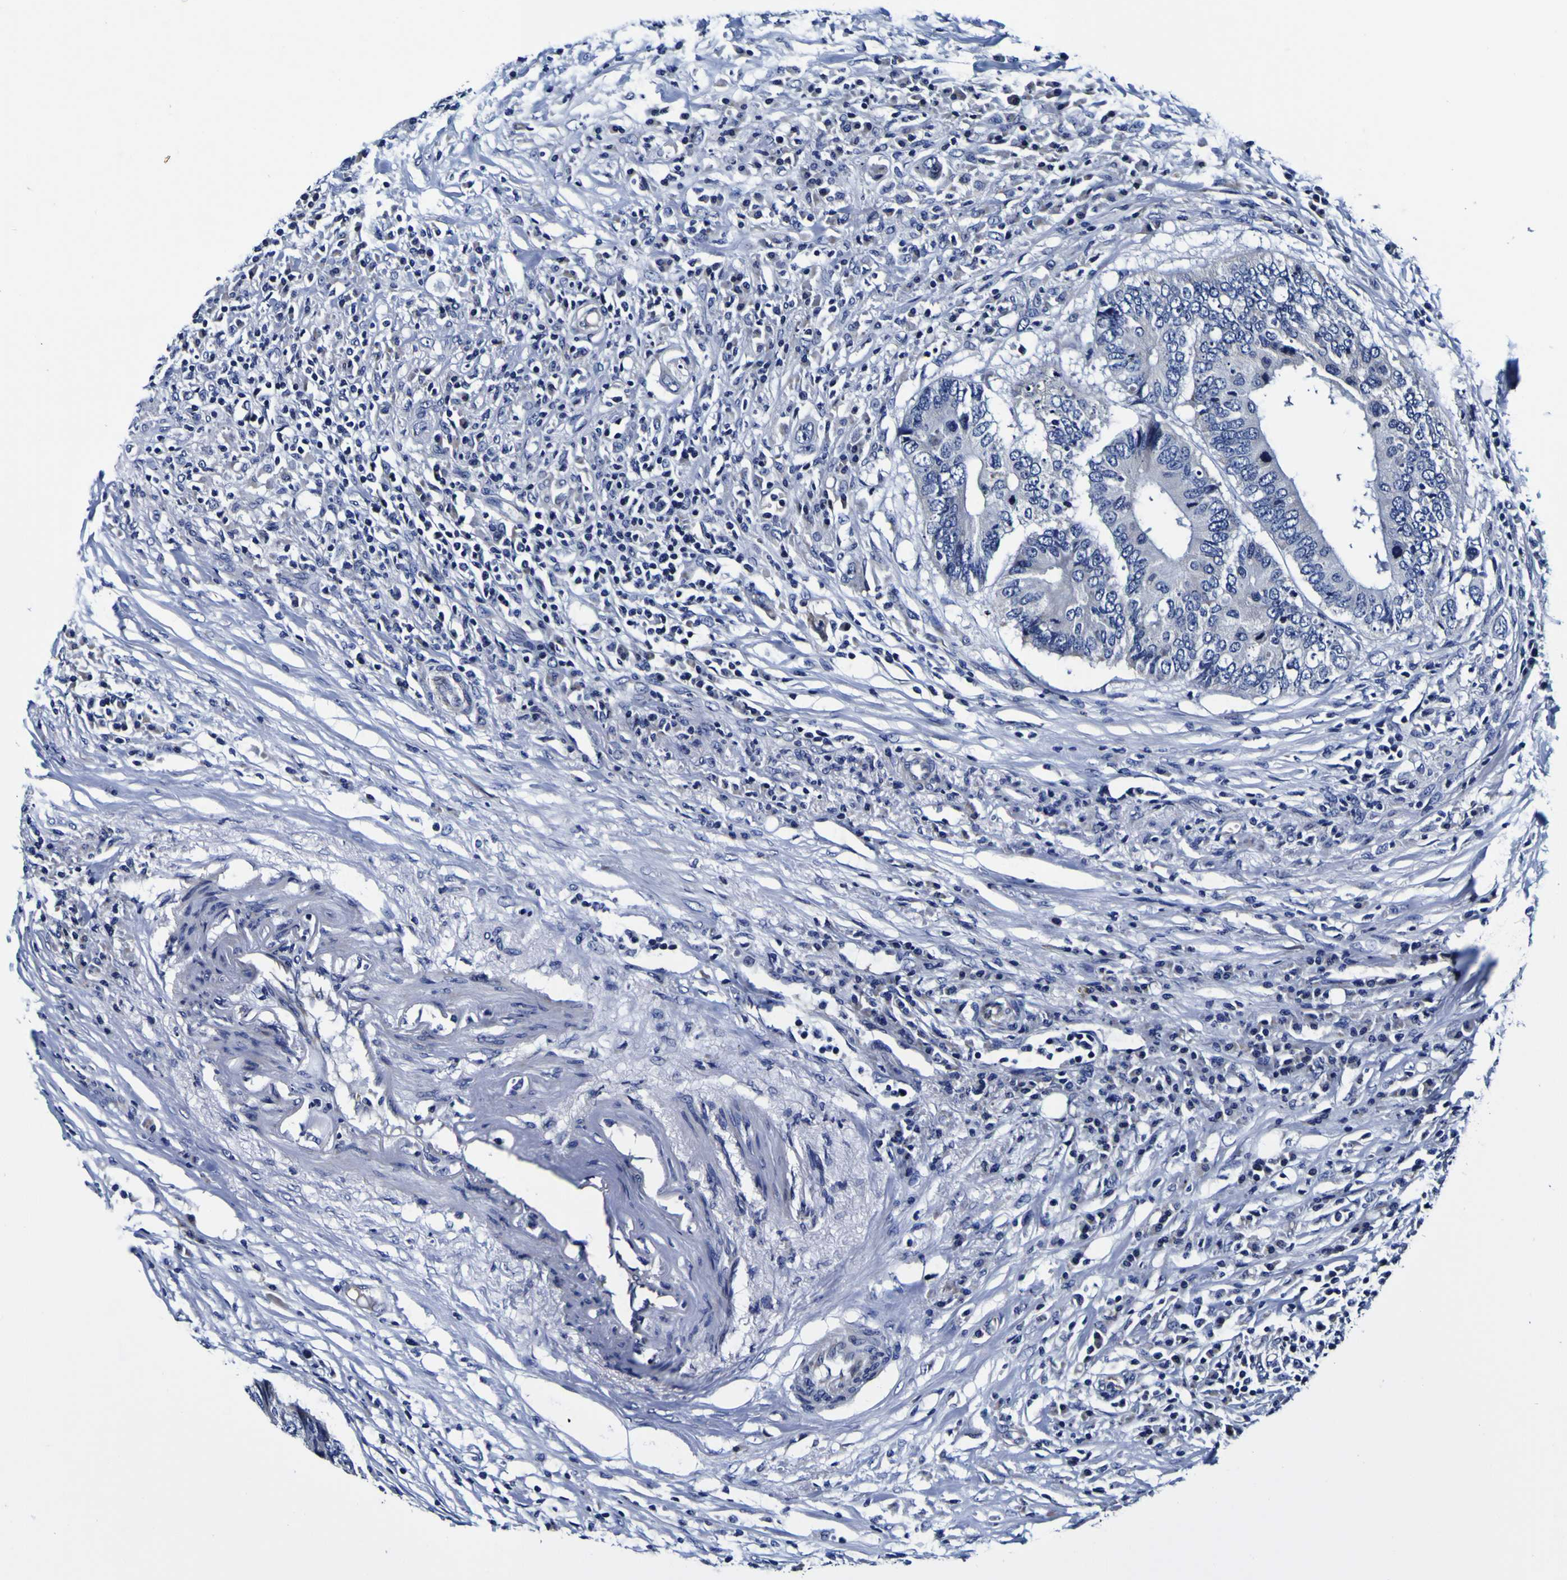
{"staining": {"intensity": "negative", "quantity": "none", "location": "none"}, "tissue": "colorectal cancer", "cell_type": "Tumor cells", "image_type": "cancer", "snomed": [{"axis": "morphology", "description": "Adenocarcinoma, NOS"}, {"axis": "topography", "description": "Colon"}], "caption": "Tumor cells are negative for protein expression in human colorectal cancer.", "gene": "PDLIM4", "patient": {"sex": "male", "age": 71}}